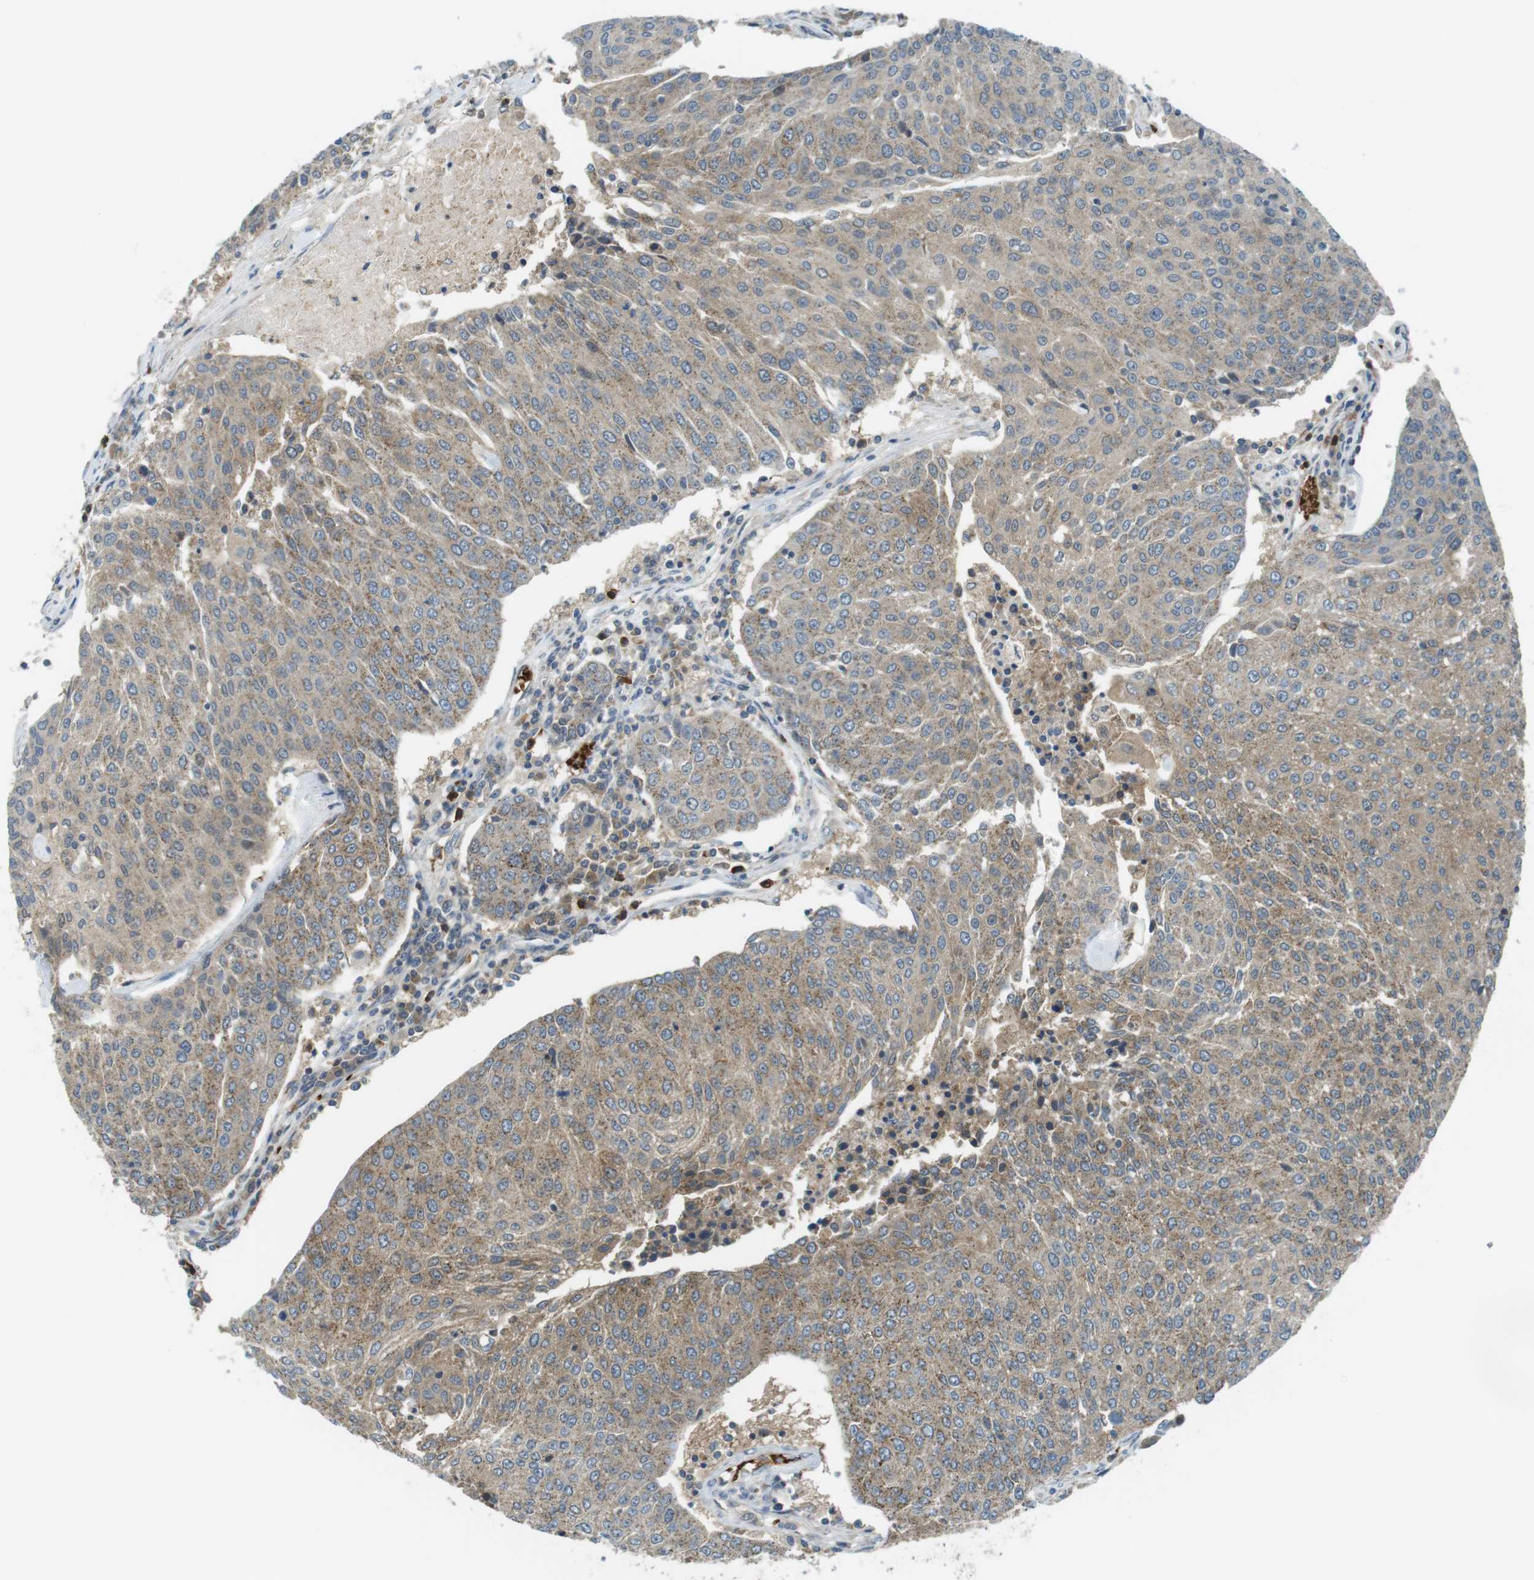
{"staining": {"intensity": "weak", "quantity": ">75%", "location": "cytoplasmic/membranous"}, "tissue": "urothelial cancer", "cell_type": "Tumor cells", "image_type": "cancer", "snomed": [{"axis": "morphology", "description": "Urothelial carcinoma, High grade"}, {"axis": "topography", "description": "Urinary bladder"}], "caption": "High-grade urothelial carcinoma was stained to show a protein in brown. There is low levels of weak cytoplasmic/membranous expression in about >75% of tumor cells.", "gene": "LRRC3B", "patient": {"sex": "female", "age": 85}}